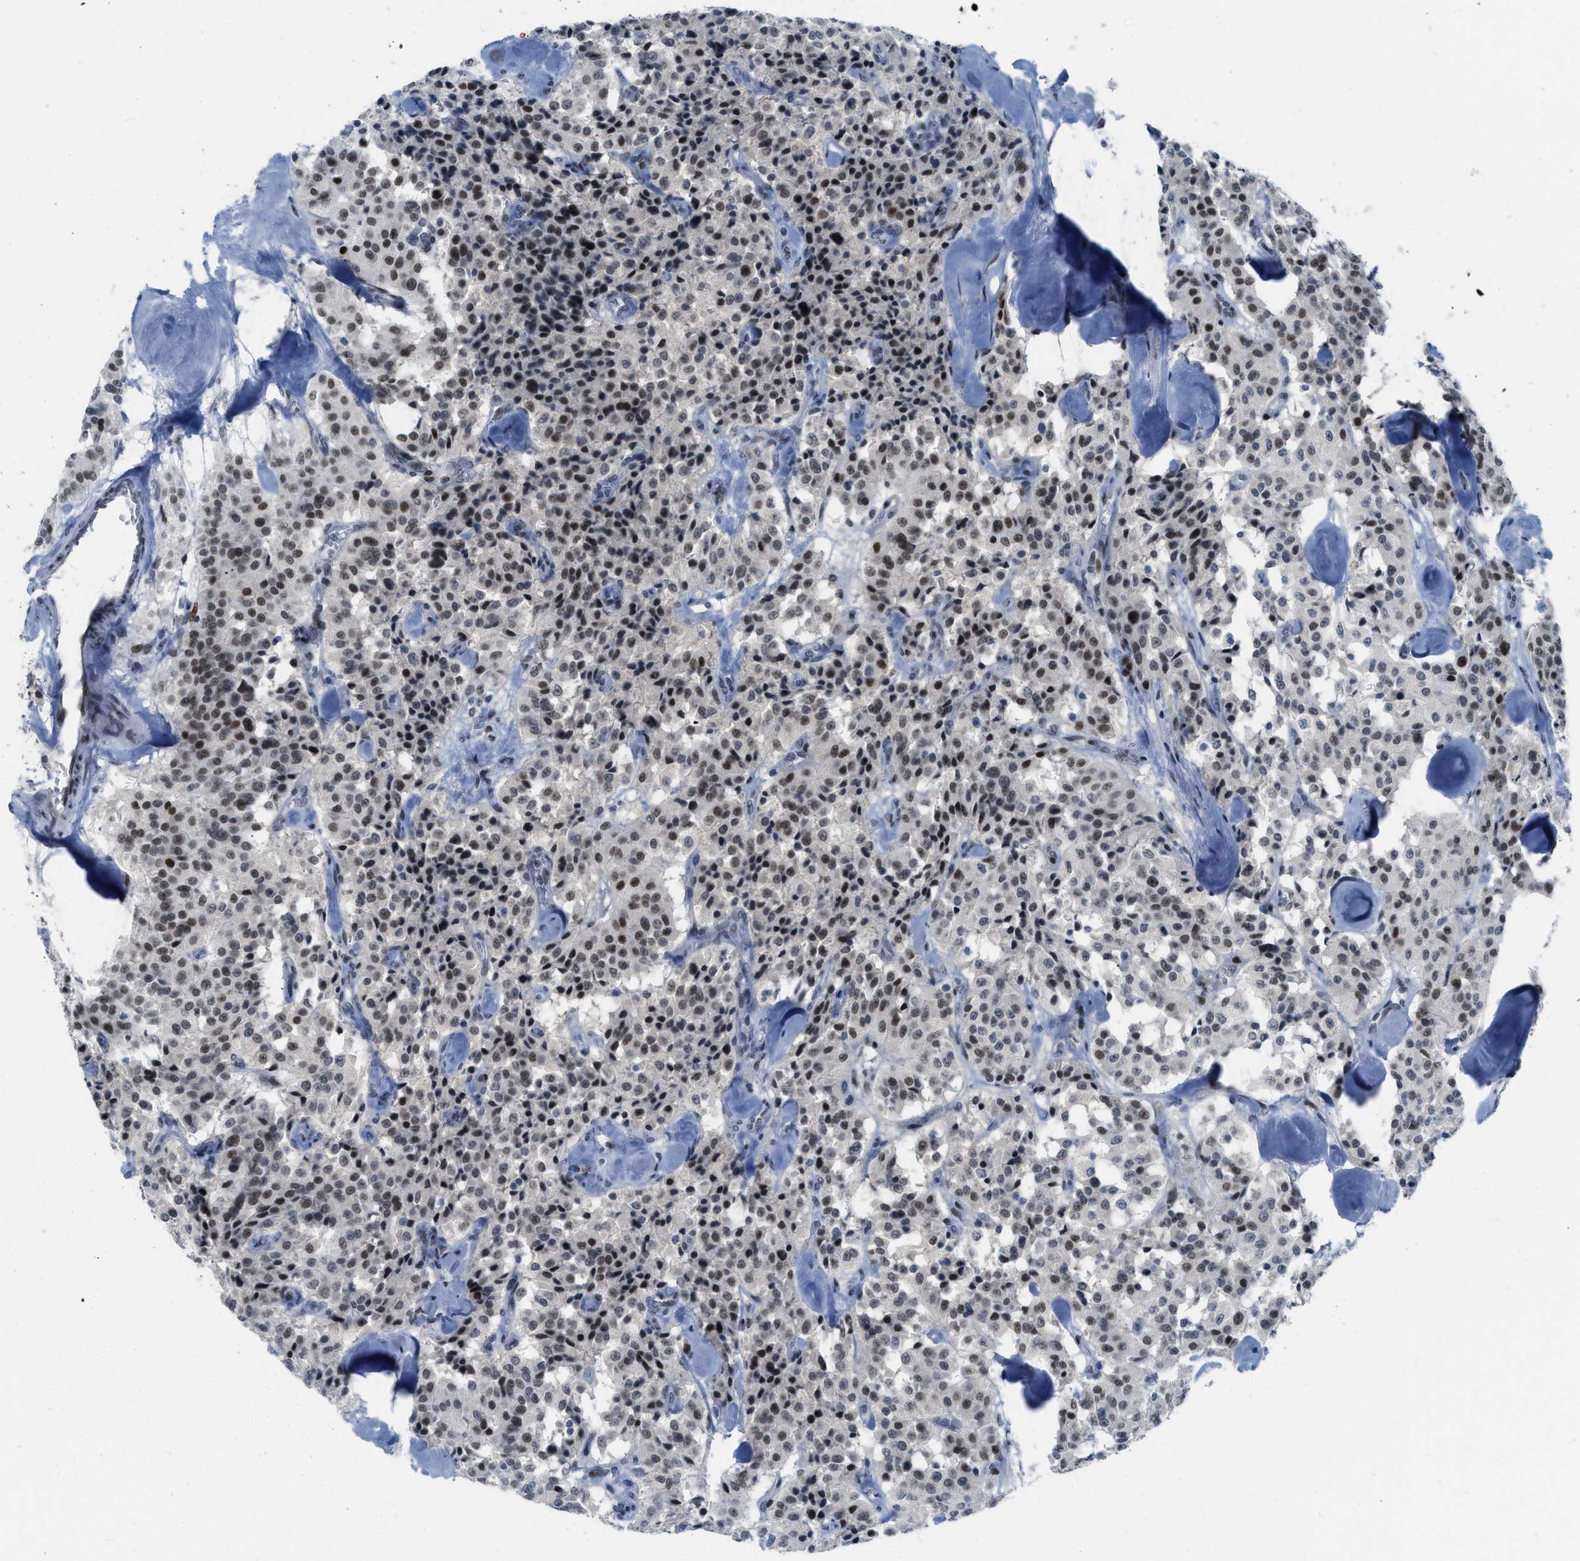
{"staining": {"intensity": "moderate", "quantity": ">75%", "location": "nuclear"}, "tissue": "carcinoid", "cell_type": "Tumor cells", "image_type": "cancer", "snomed": [{"axis": "morphology", "description": "Carcinoid, malignant, NOS"}, {"axis": "topography", "description": "Lung"}], "caption": "Brown immunohistochemical staining in carcinoid (malignant) demonstrates moderate nuclear expression in approximately >75% of tumor cells.", "gene": "PBX1", "patient": {"sex": "male", "age": 30}}